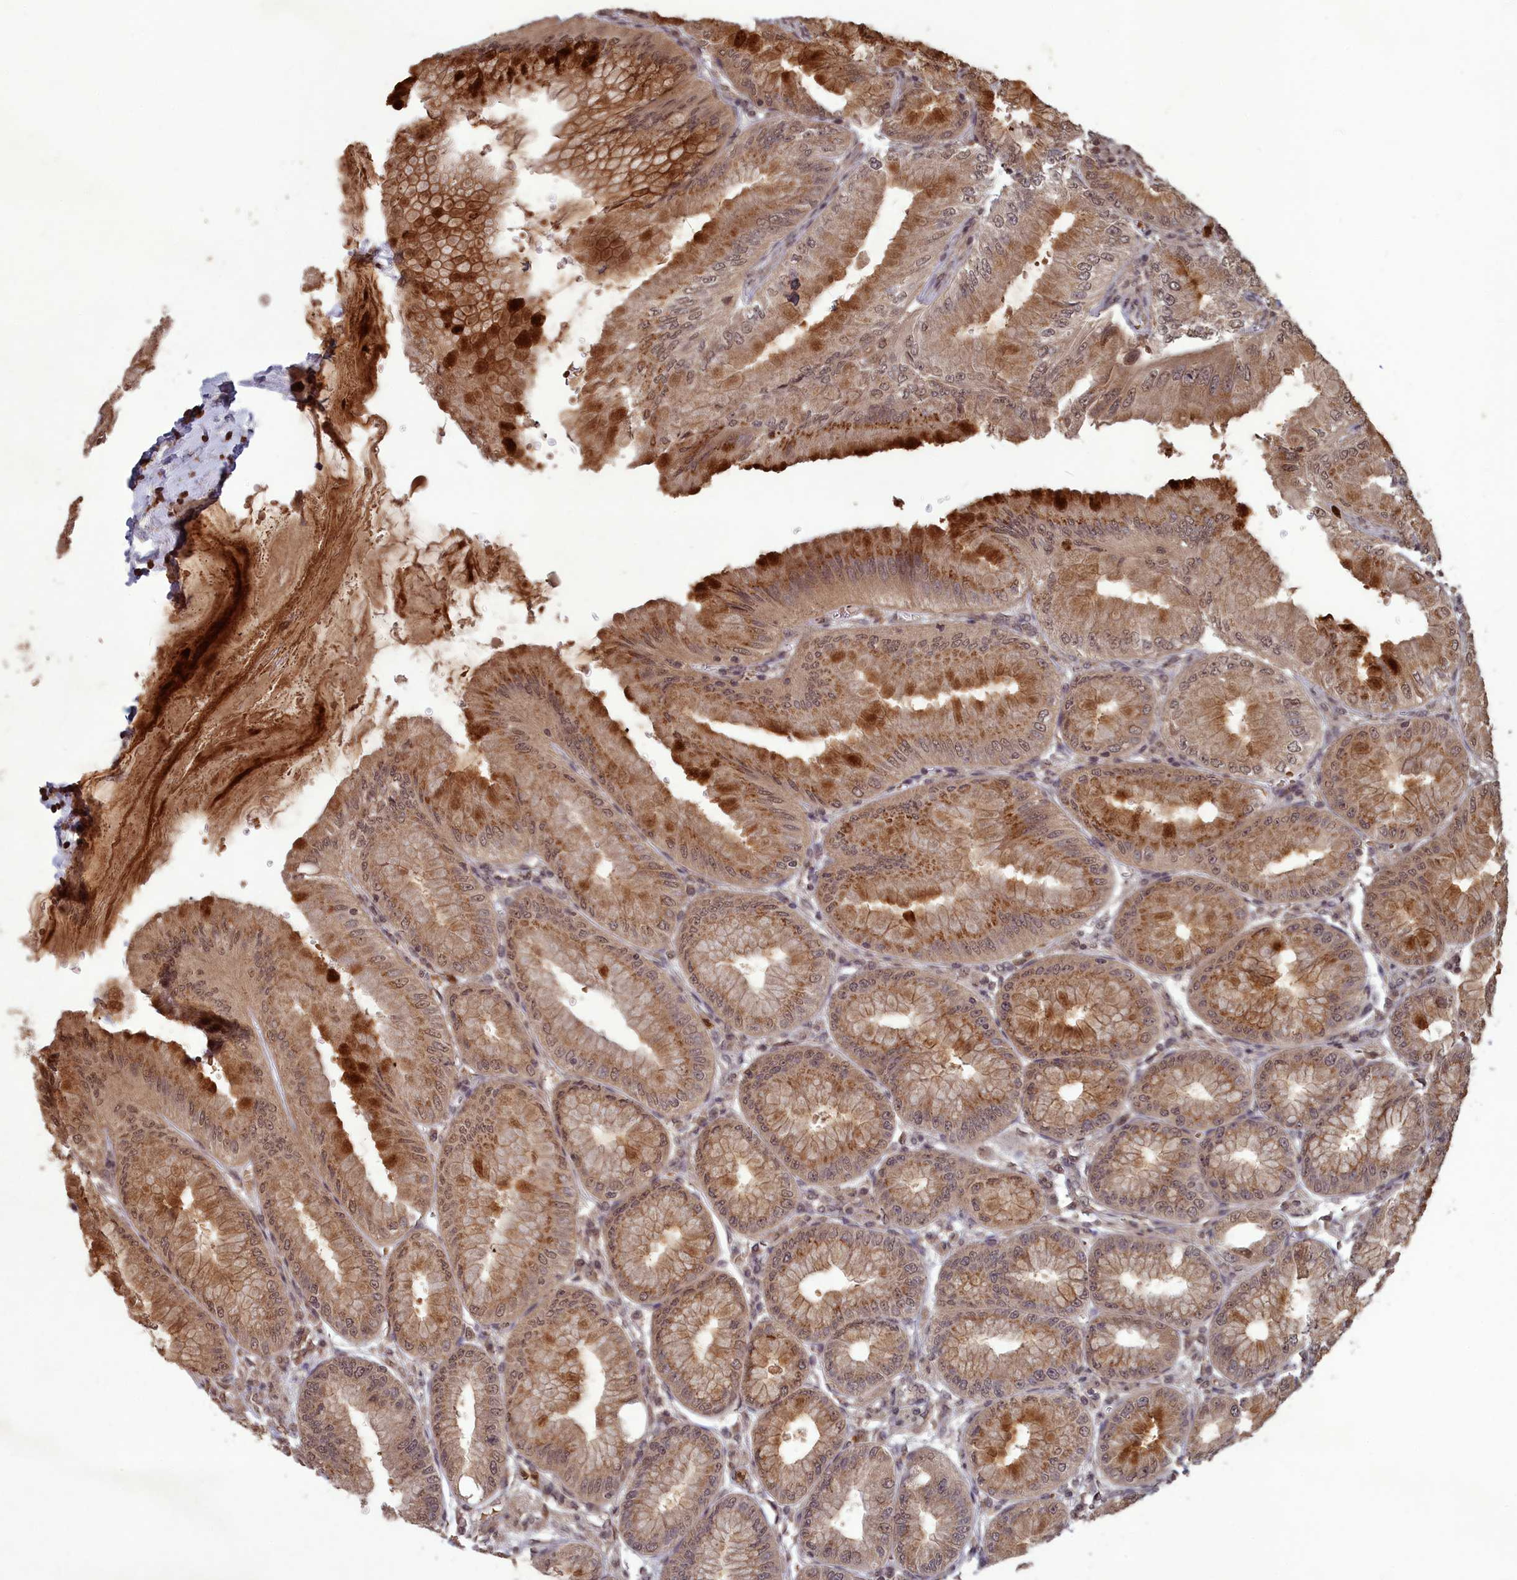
{"staining": {"intensity": "moderate", "quantity": ">75%", "location": "cytoplasmic/membranous,nuclear"}, "tissue": "stomach", "cell_type": "Glandular cells", "image_type": "normal", "snomed": [{"axis": "morphology", "description": "Normal tissue, NOS"}, {"axis": "topography", "description": "Stomach, lower"}], "caption": "Moderate cytoplasmic/membranous,nuclear protein expression is seen in approximately >75% of glandular cells in stomach. The staining was performed using DAB to visualize the protein expression in brown, while the nuclei were stained in blue with hematoxylin (Magnification: 20x).", "gene": "SRMS", "patient": {"sex": "male", "age": 71}}